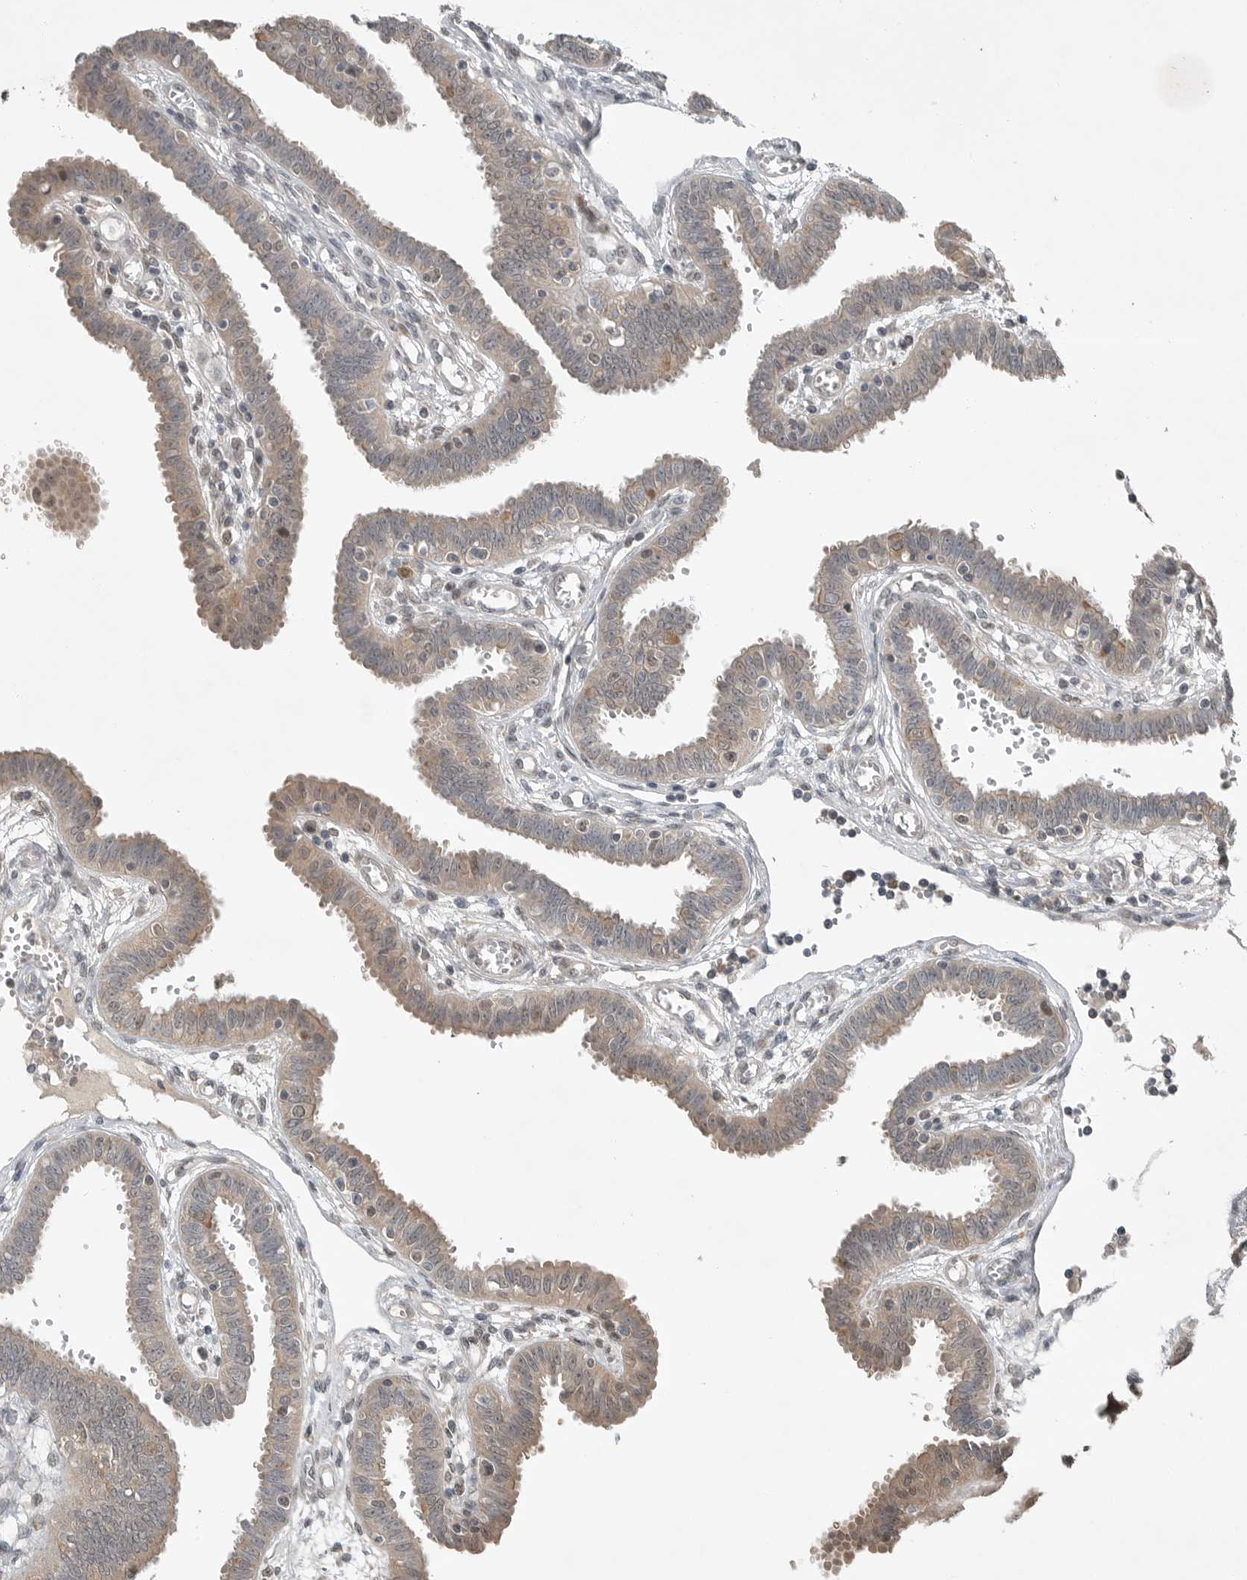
{"staining": {"intensity": "weak", "quantity": ">75%", "location": "cytoplasmic/membranous"}, "tissue": "fallopian tube", "cell_type": "Glandular cells", "image_type": "normal", "snomed": [{"axis": "morphology", "description": "Normal tissue, NOS"}, {"axis": "topography", "description": "Fallopian tube"}], "caption": "A micrograph of fallopian tube stained for a protein demonstrates weak cytoplasmic/membranous brown staining in glandular cells. The protein of interest is shown in brown color, while the nuclei are stained blue.", "gene": "MFAP3L", "patient": {"sex": "female", "age": 32}}